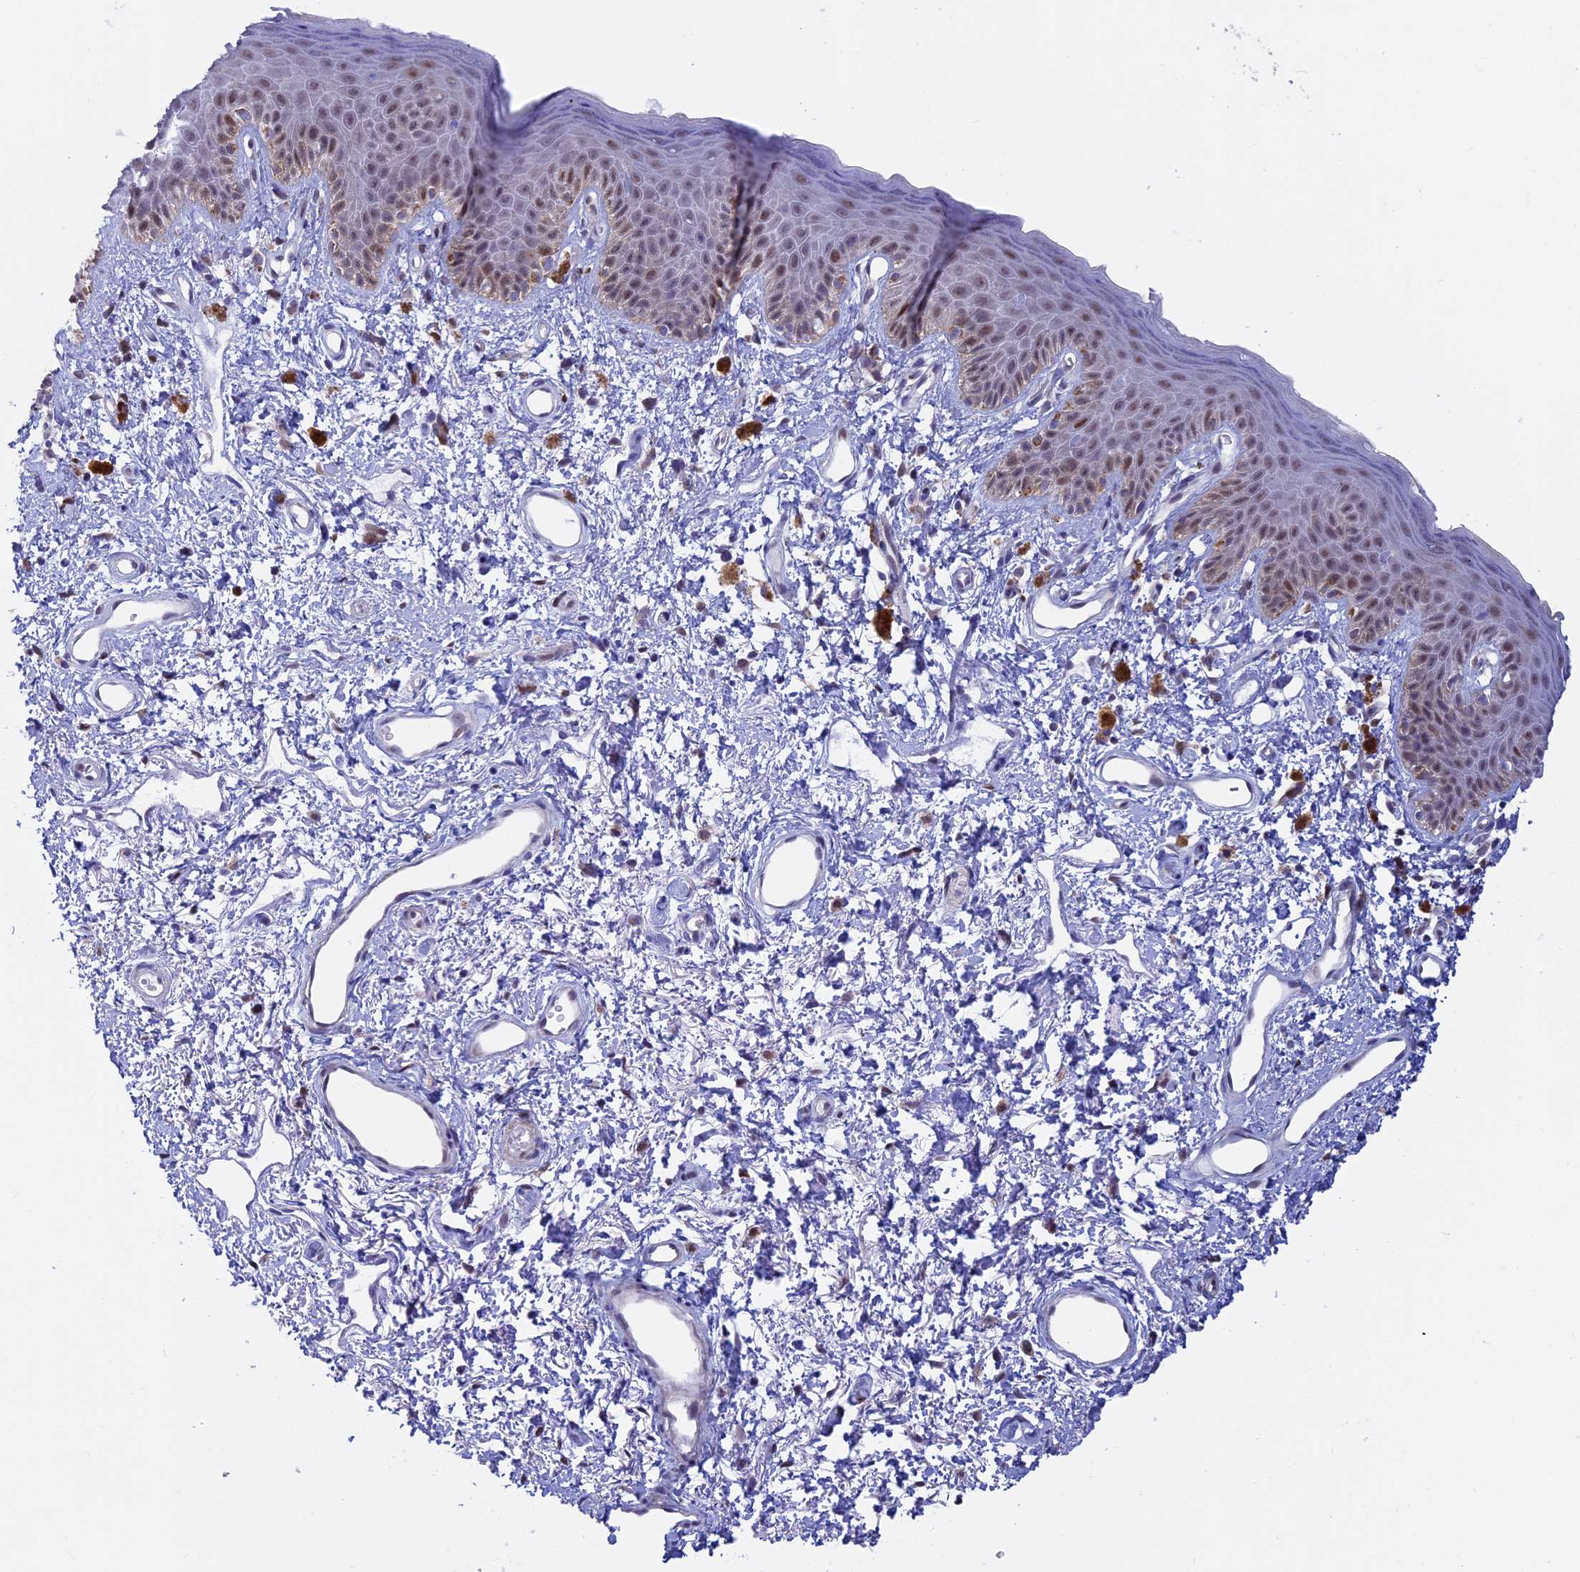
{"staining": {"intensity": "moderate", "quantity": "<25%", "location": "nuclear"}, "tissue": "skin", "cell_type": "Epidermal cells", "image_type": "normal", "snomed": [{"axis": "morphology", "description": "Normal tissue, NOS"}, {"axis": "topography", "description": "Anal"}], "caption": "Immunohistochemical staining of normal skin shows moderate nuclear protein staining in approximately <25% of epidermal cells. (DAB IHC, brown staining for protein, blue staining for nuclei).", "gene": "ACSS1", "patient": {"sex": "female", "age": 46}}